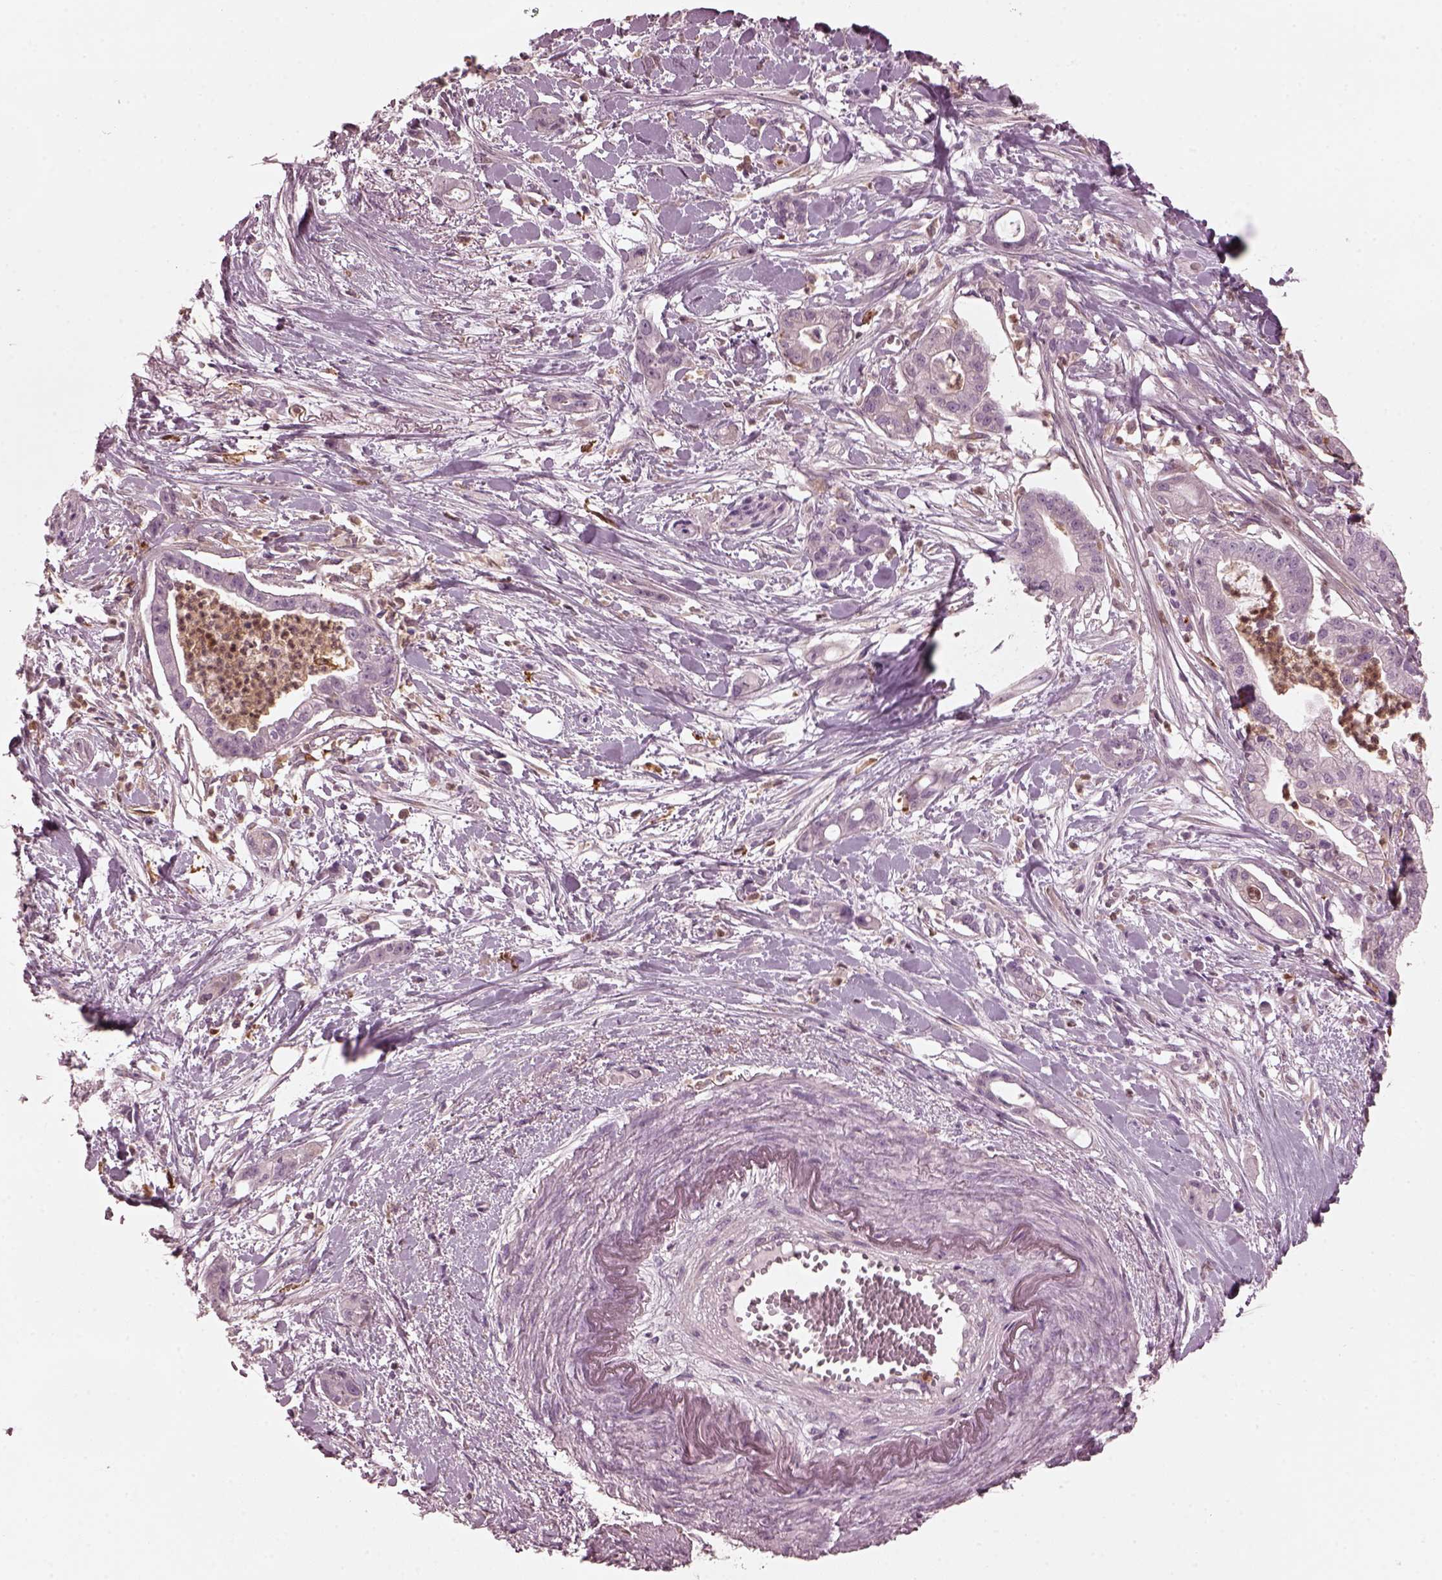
{"staining": {"intensity": "negative", "quantity": "none", "location": "none"}, "tissue": "pancreatic cancer", "cell_type": "Tumor cells", "image_type": "cancer", "snomed": [{"axis": "morphology", "description": "Normal tissue, NOS"}, {"axis": "morphology", "description": "Adenocarcinoma, NOS"}, {"axis": "topography", "description": "Lymph node"}, {"axis": "topography", "description": "Pancreas"}], "caption": "Immunohistochemistry (IHC) of human pancreatic adenocarcinoma demonstrates no positivity in tumor cells.", "gene": "PSTPIP2", "patient": {"sex": "female", "age": 58}}